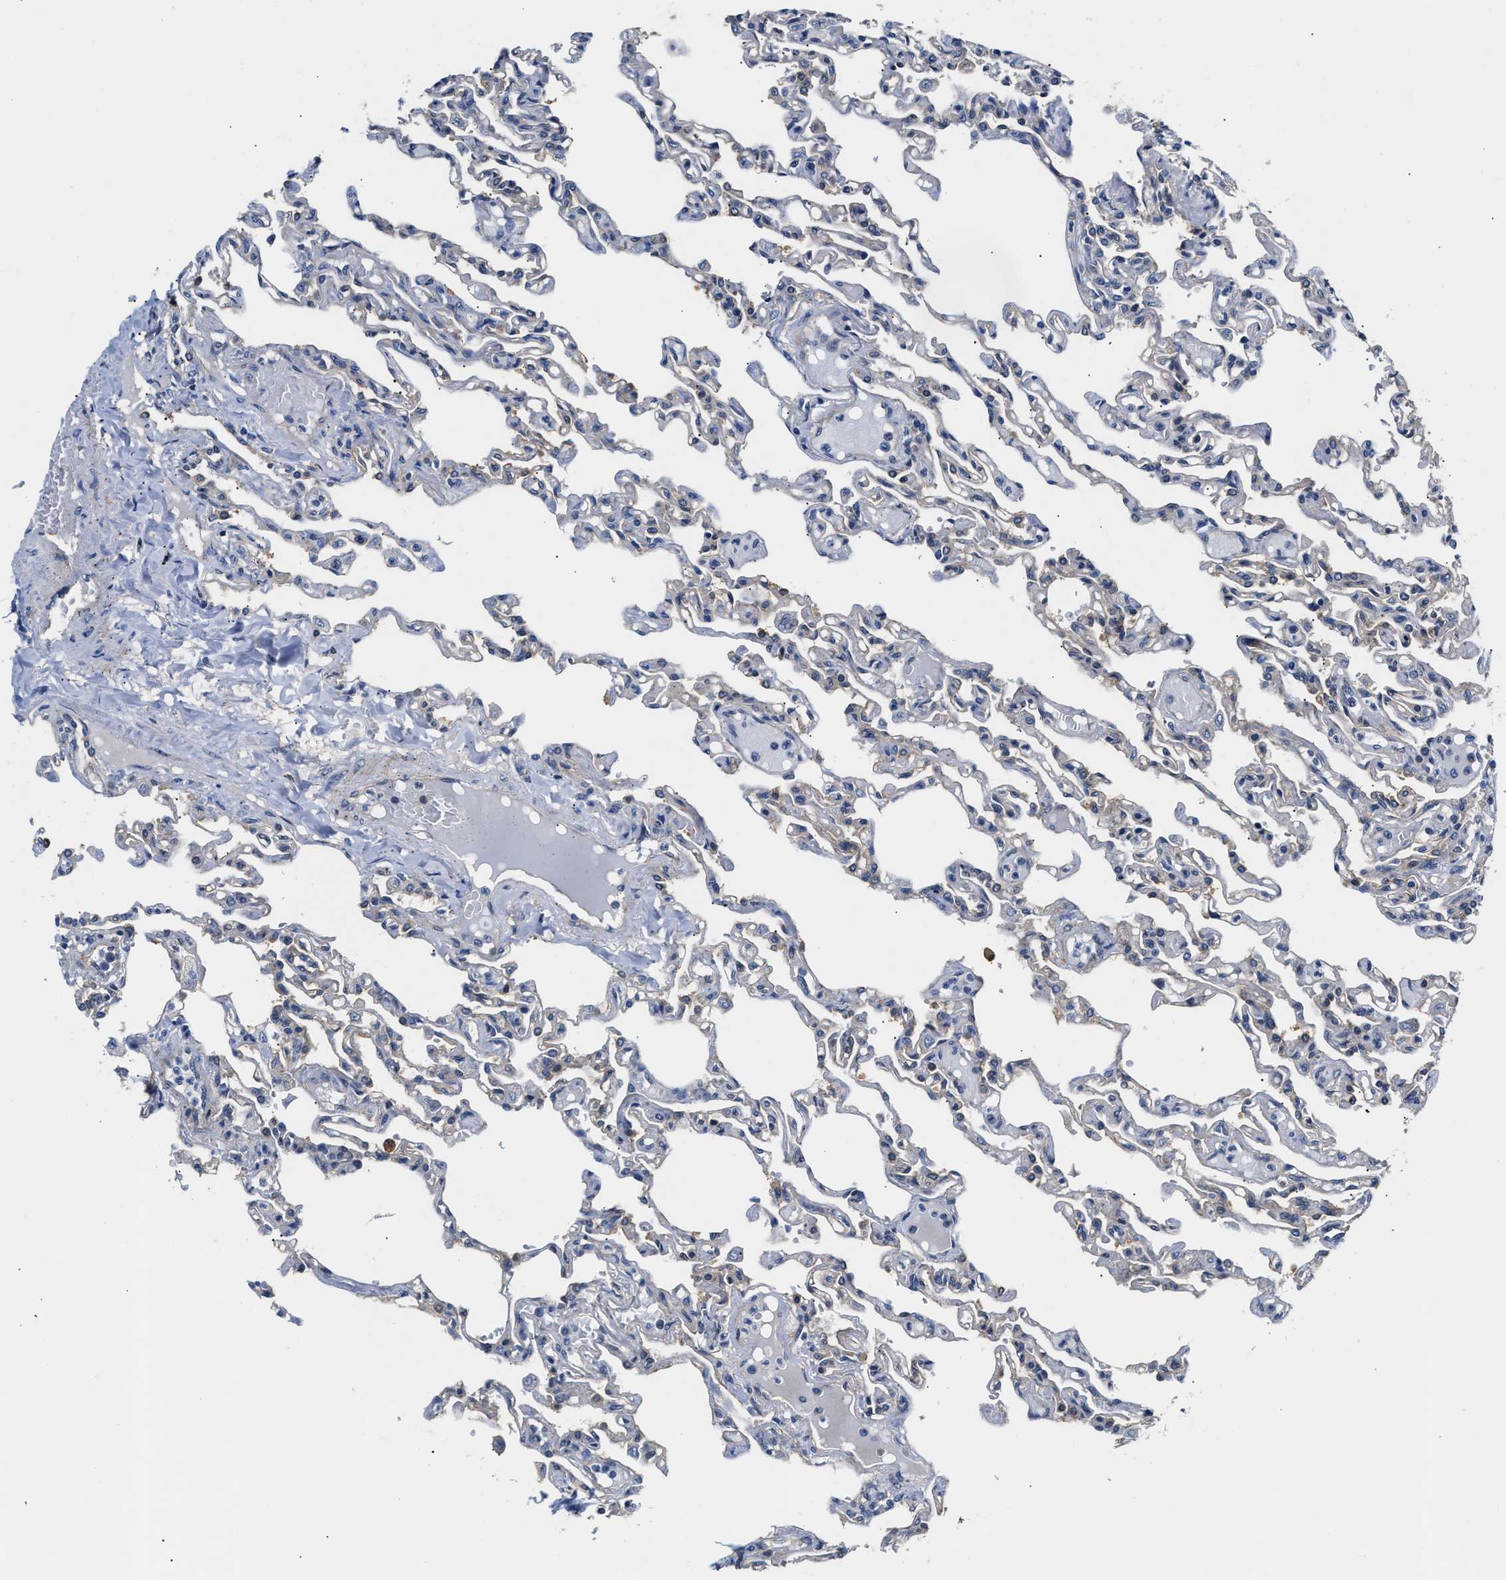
{"staining": {"intensity": "negative", "quantity": "none", "location": "none"}, "tissue": "lung", "cell_type": "Alveolar cells", "image_type": "normal", "snomed": [{"axis": "morphology", "description": "Normal tissue, NOS"}, {"axis": "topography", "description": "Lung"}], "caption": "A high-resolution photomicrograph shows immunohistochemistry staining of normal lung, which reveals no significant staining in alveolar cells.", "gene": "TEX2", "patient": {"sex": "male", "age": 21}}